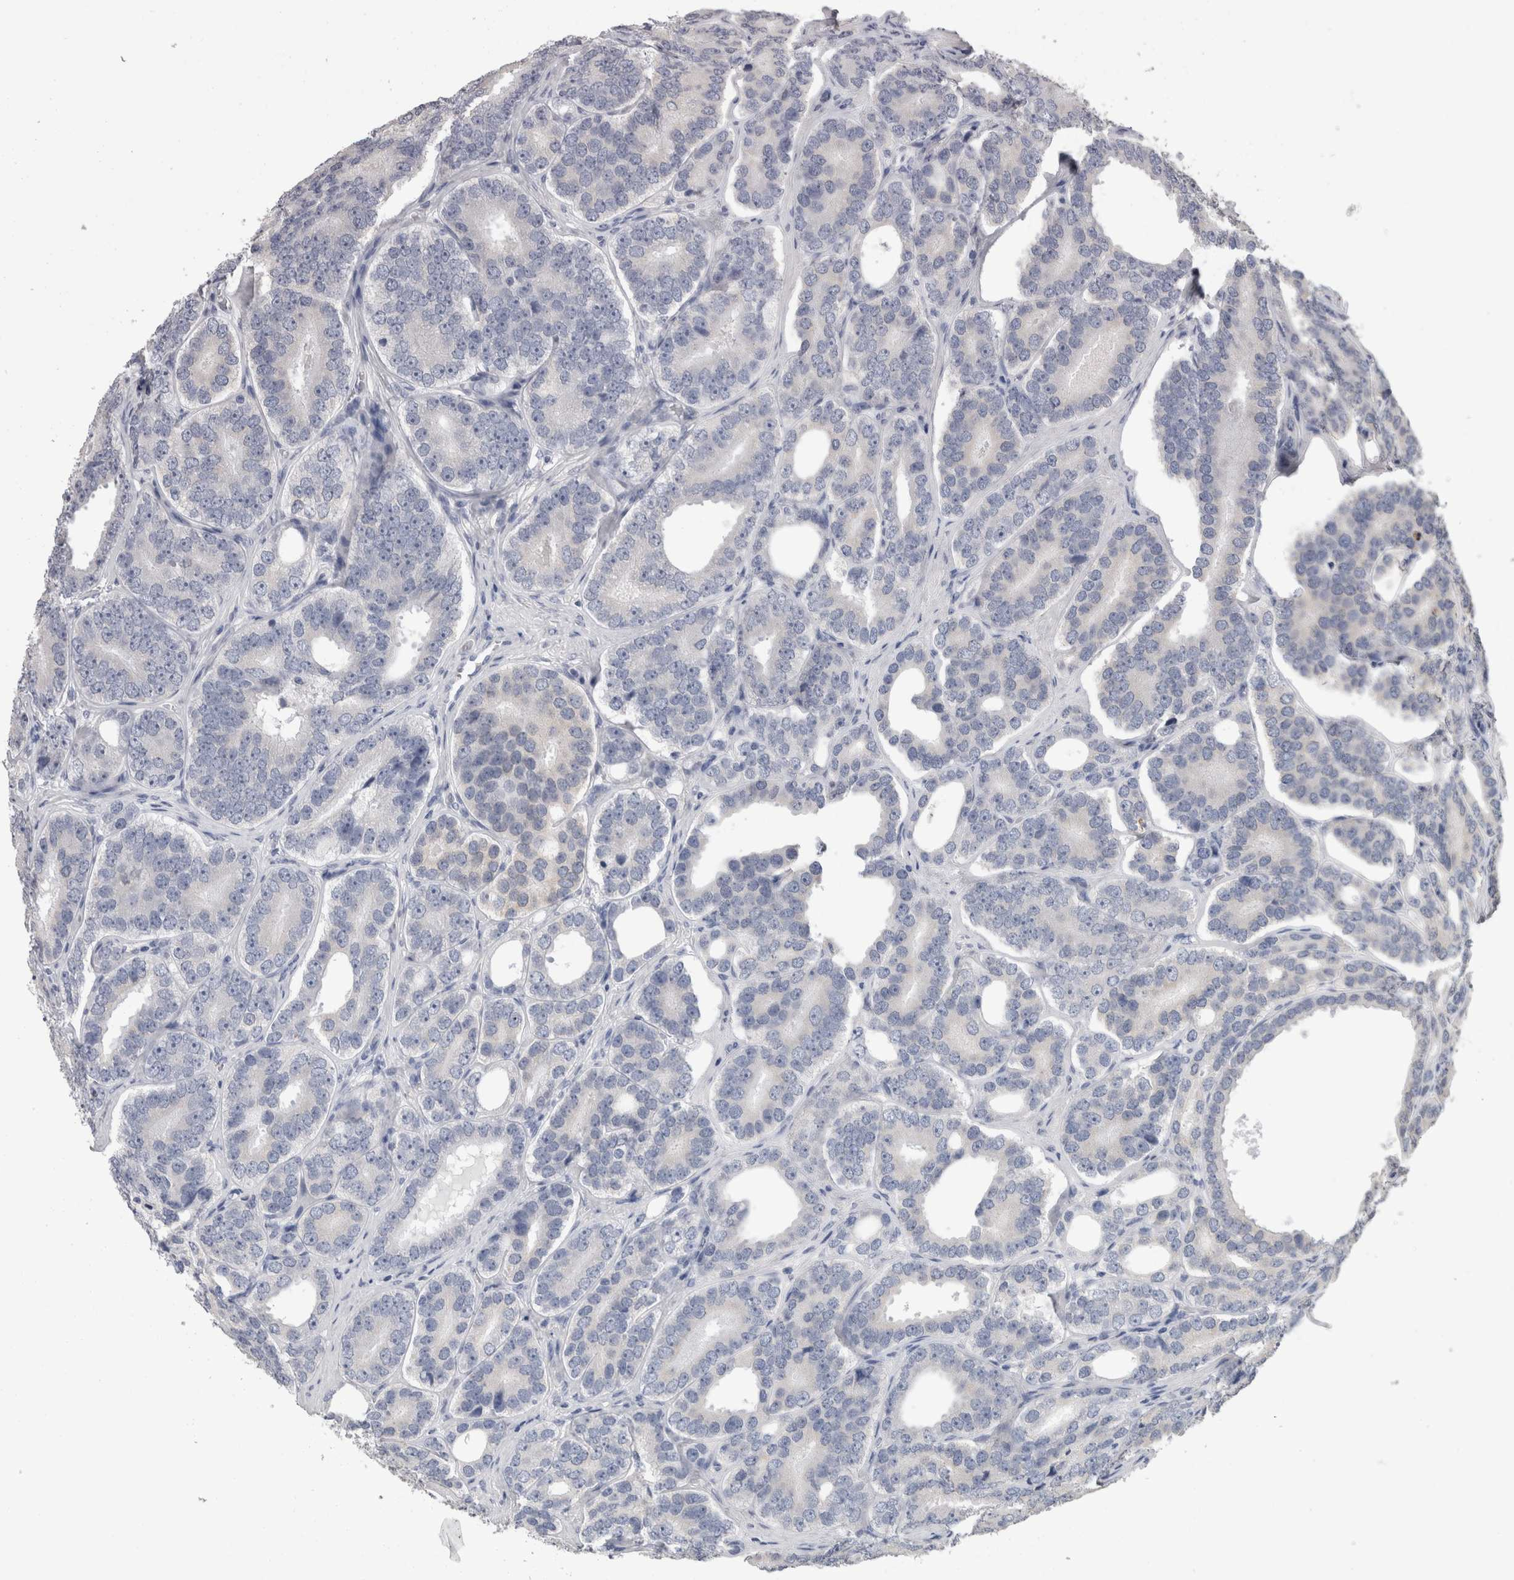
{"staining": {"intensity": "negative", "quantity": "none", "location": "none"}, "tissue": "prostate cancer", "cell_type": "Tumor cells", "image_type": "cancer", "snomed": [{"axis": "morphology", "description": "Adenocarcinoma, High grade"}, {"axis": "topography", "description": "Prostate"}], "caption": "Prostate cancer stained for a protein using IHC shows no positivity tumor cells.", "gene": "FHOD3", "patient": {"sex": "male", "age": 56}}